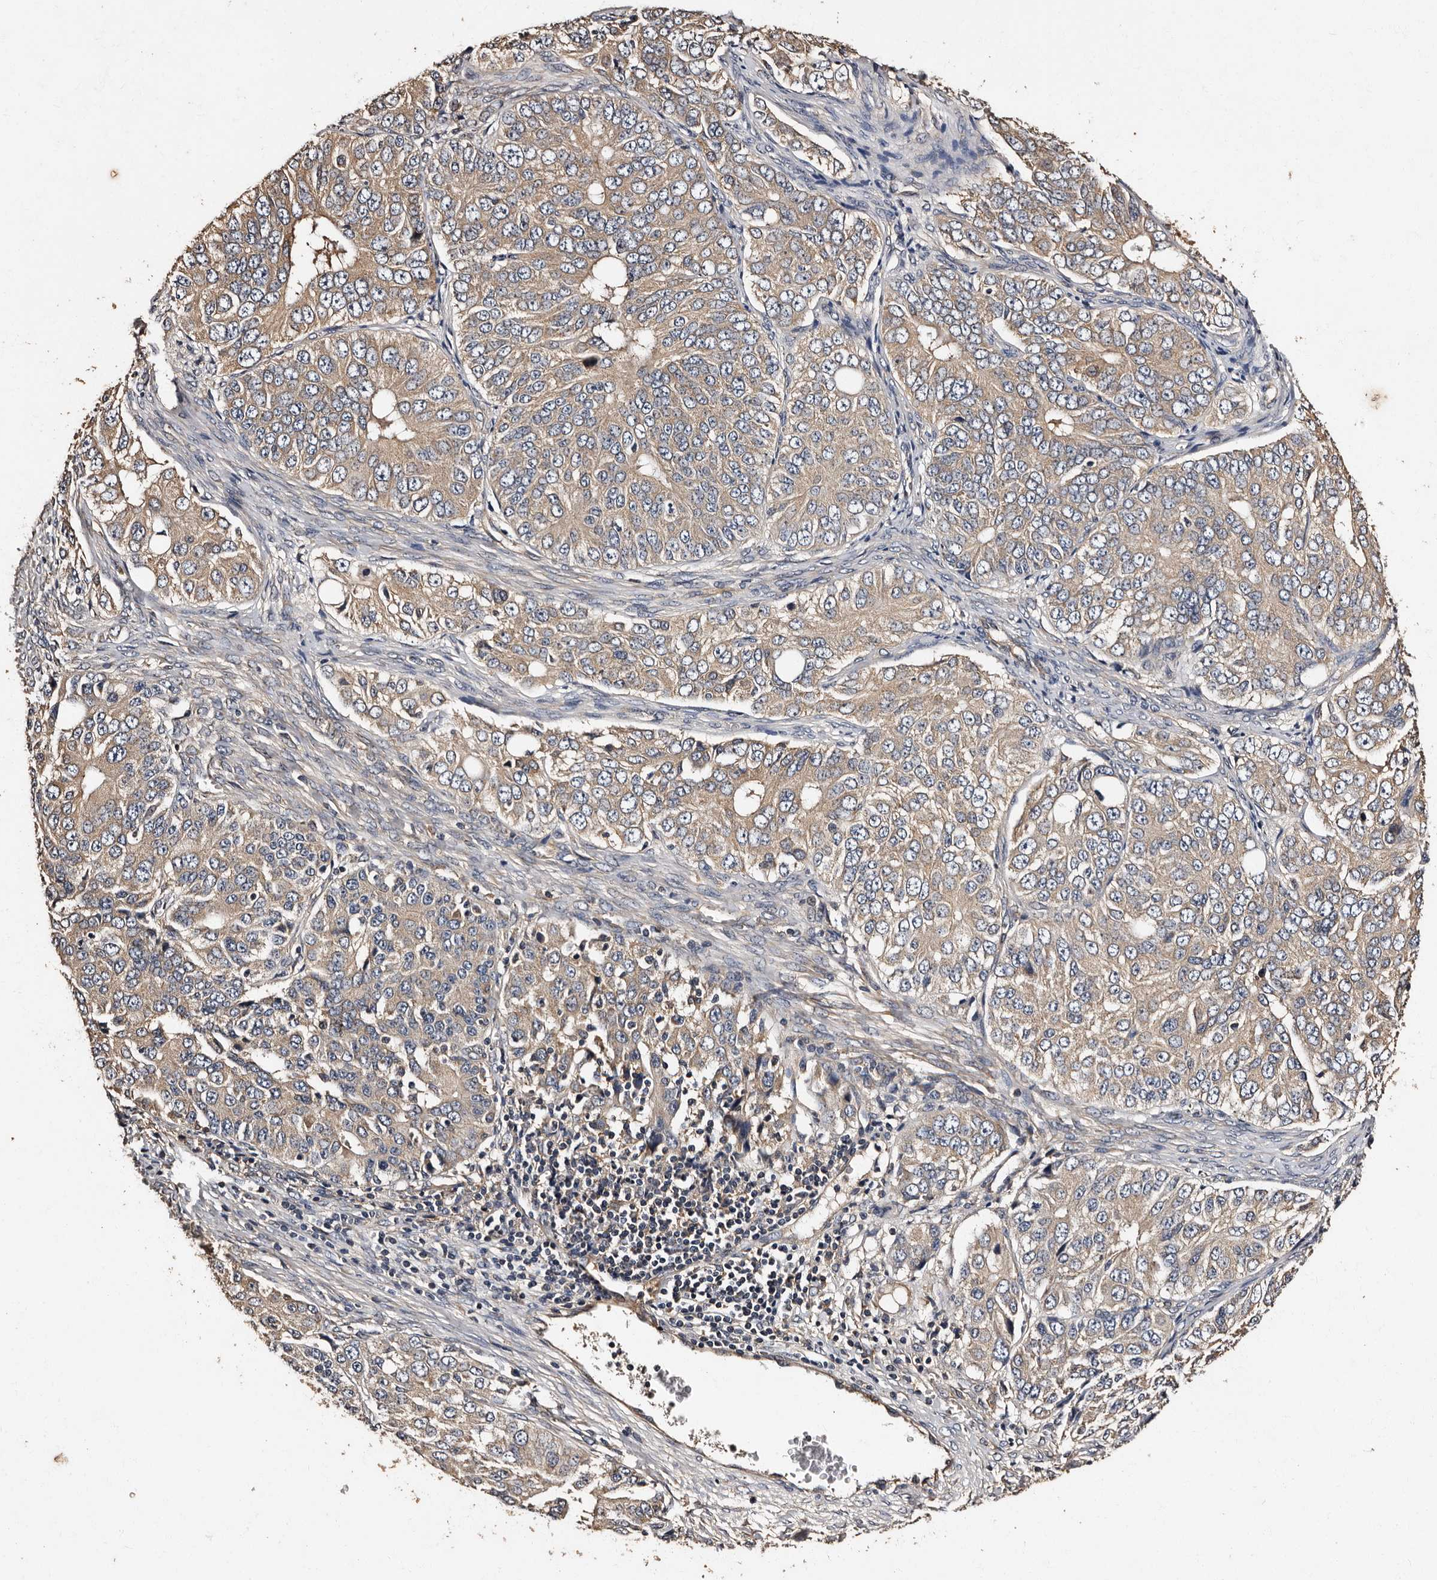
{"staining": {"intensity": "weak", "quantity": ">75%", "location": "cytoplasmic/membranous"}, "tissue": "ovarian cancer", "cell_type": "Tumor cells", "image_type": "cancer", "snomed": [{"axis": "morphology", "description": "Carcinoma, endometroid"}, {"axis": "topography", "description": "Ovary"}], "caption": "Ovarian endometroid carcinoma tissue demonstrates weak cytoplasmic/membranous staining in about >75% of tumor cells", "gene": "ADCK5", "patient": {"sex": "female", "age": 51}}